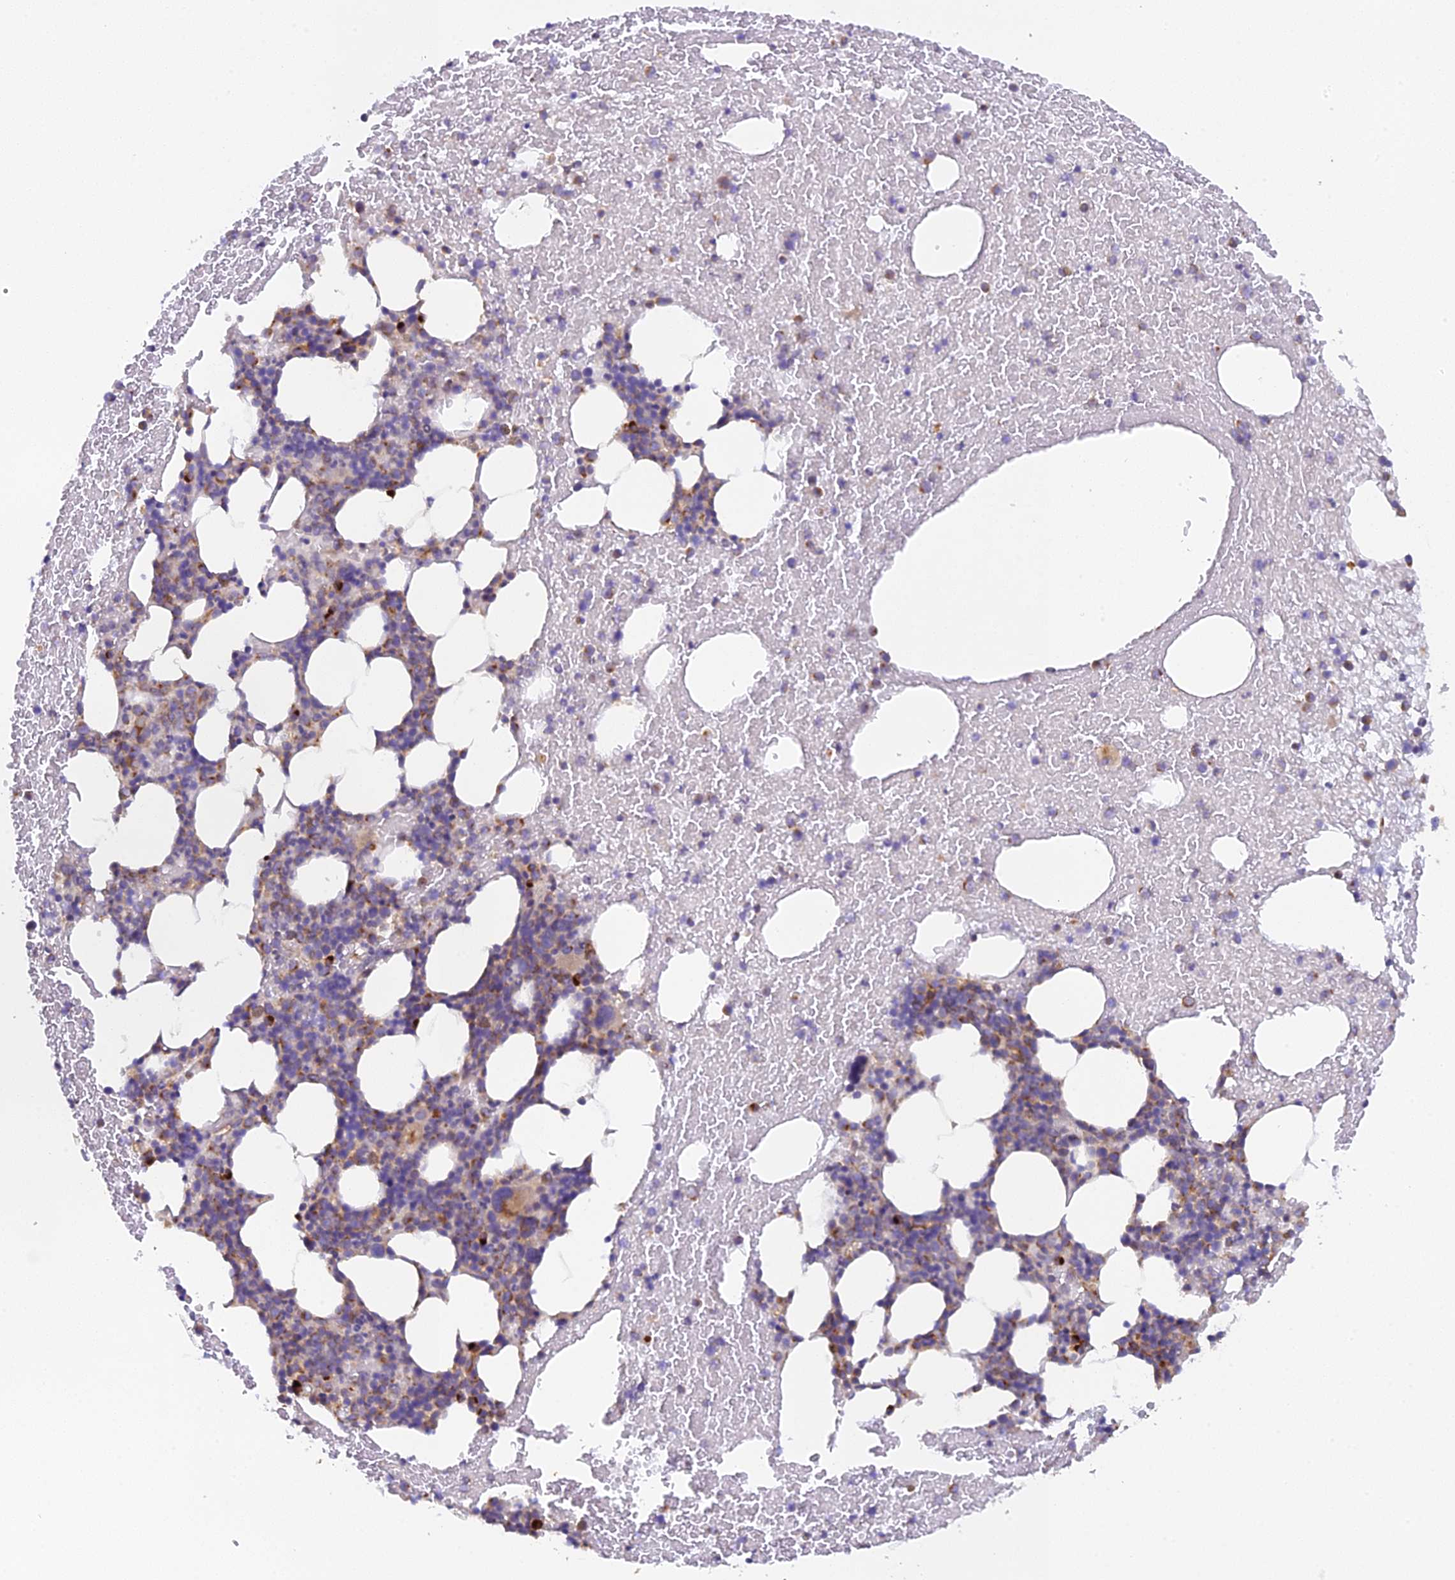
{"staining": {"intensity": "strong", "quantity": "<25%", "location": "cytoplasmic/membranous"}, "tissue": "bone marrow", "cell_type": "Hematopoietic cells", "image_type": "normal", "snomed": [{"axis": "morphology", "description": "Normal tissue, NOS"}, {"axis": "topography", "description": "Bone marrow"}], "caption": "IHC image of unremarkable bone marrow stained for a protein (brown), which displays medium levels of strong cytoplasmic/membranous positivity in about <25% of hematopoietic cells.", "gene": "SNX17", "patient": {"sex": "male", "age": 57}}